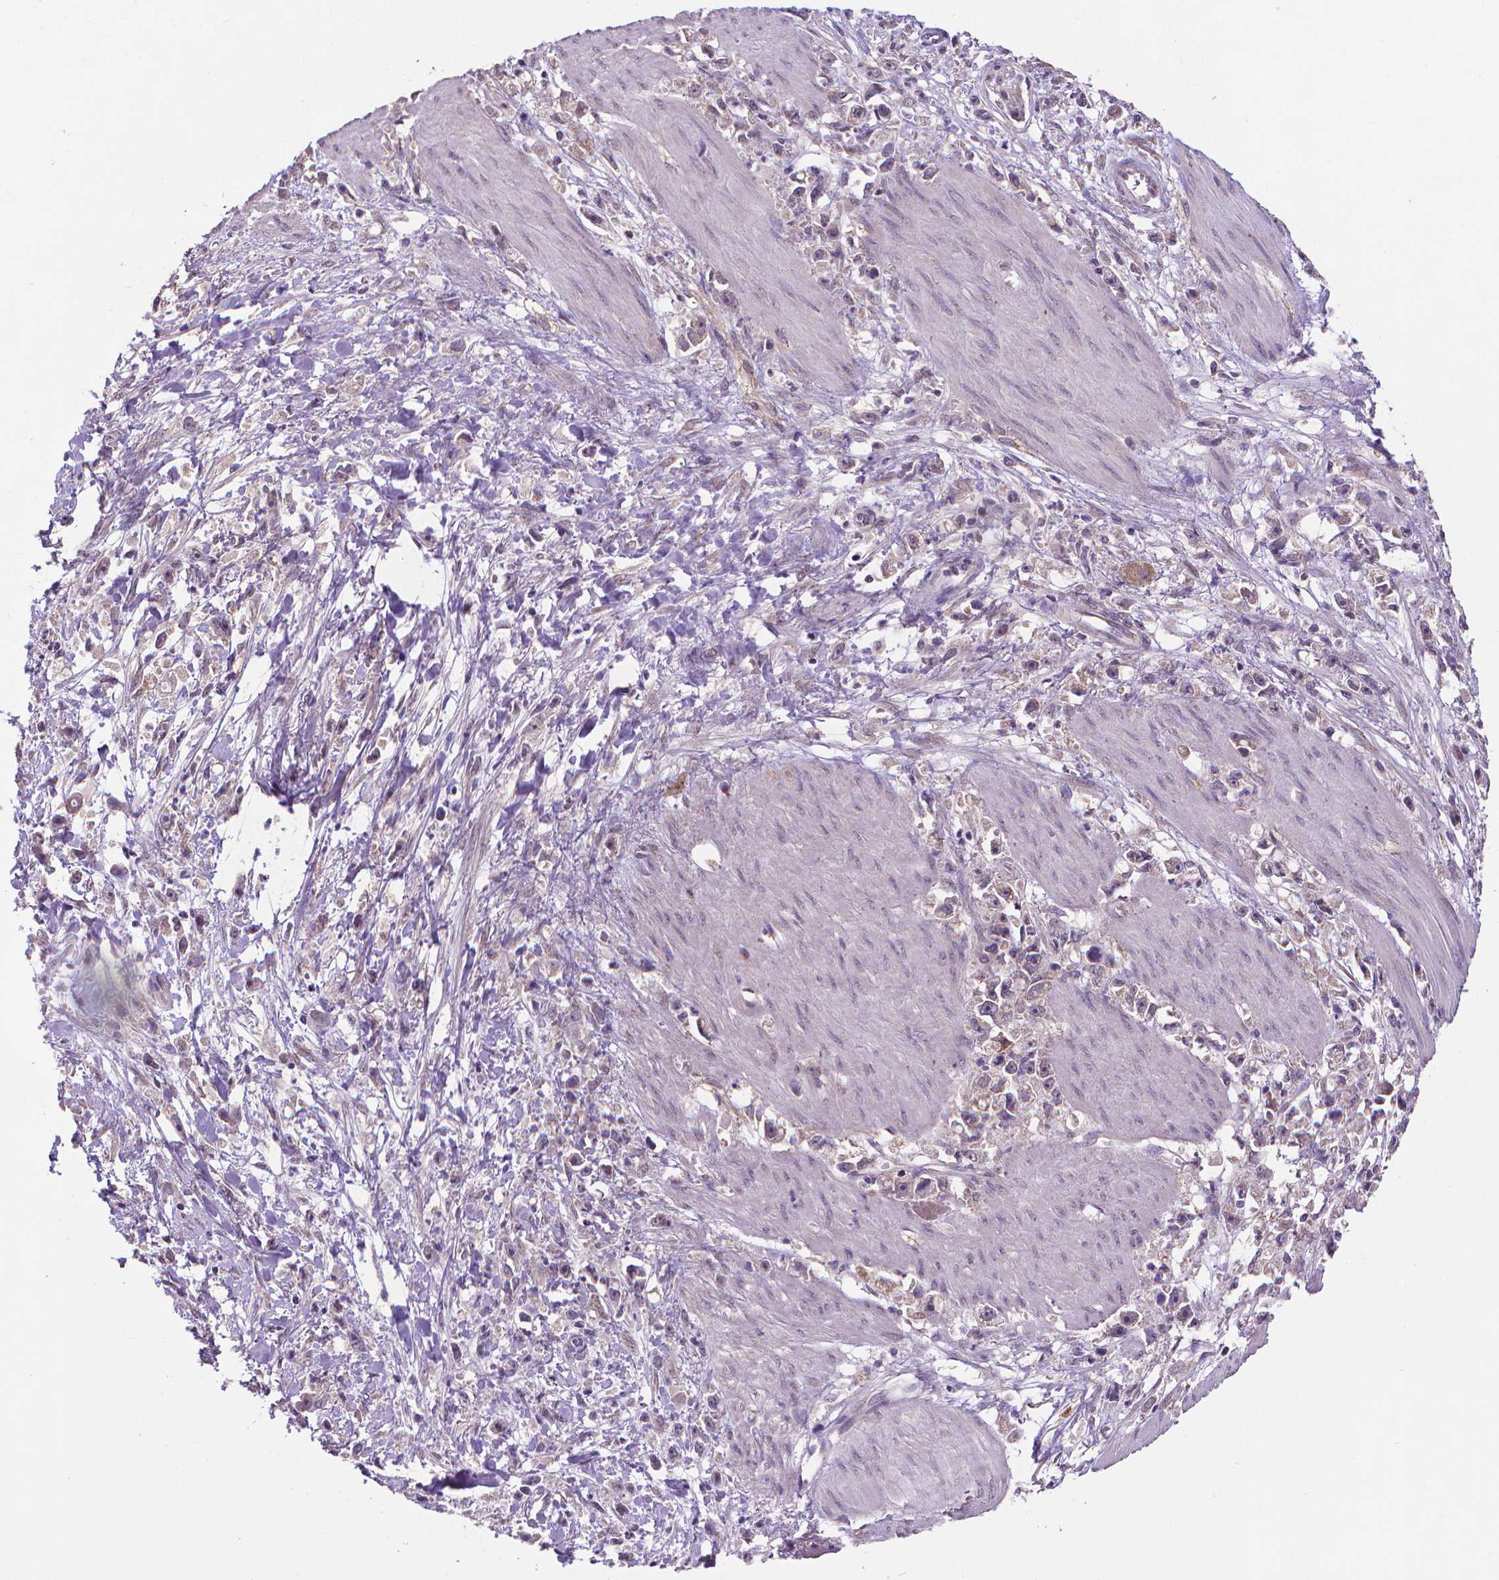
{"staining": {"intensity": "weak", "quantity": "<25%", "location": "cytoplasmic/membranous"}, "tissue": "stomach cancer", "cell_type": "Tumor cells", "image_type": "cancer", "snomed": [{"axis": "morphology", "description": "Adenocarcinoma, NOS"}, {"axis": "topography", "description": "Stomach"}], "caption": "Immunohistochemistry histopathology image of human stomach cancer (adenocarcinoma) stained for a protein (brown), which shows no positivity in tumor cells.", "gene": "GPR63", "patient": {"sex": "female", "age": 59}}